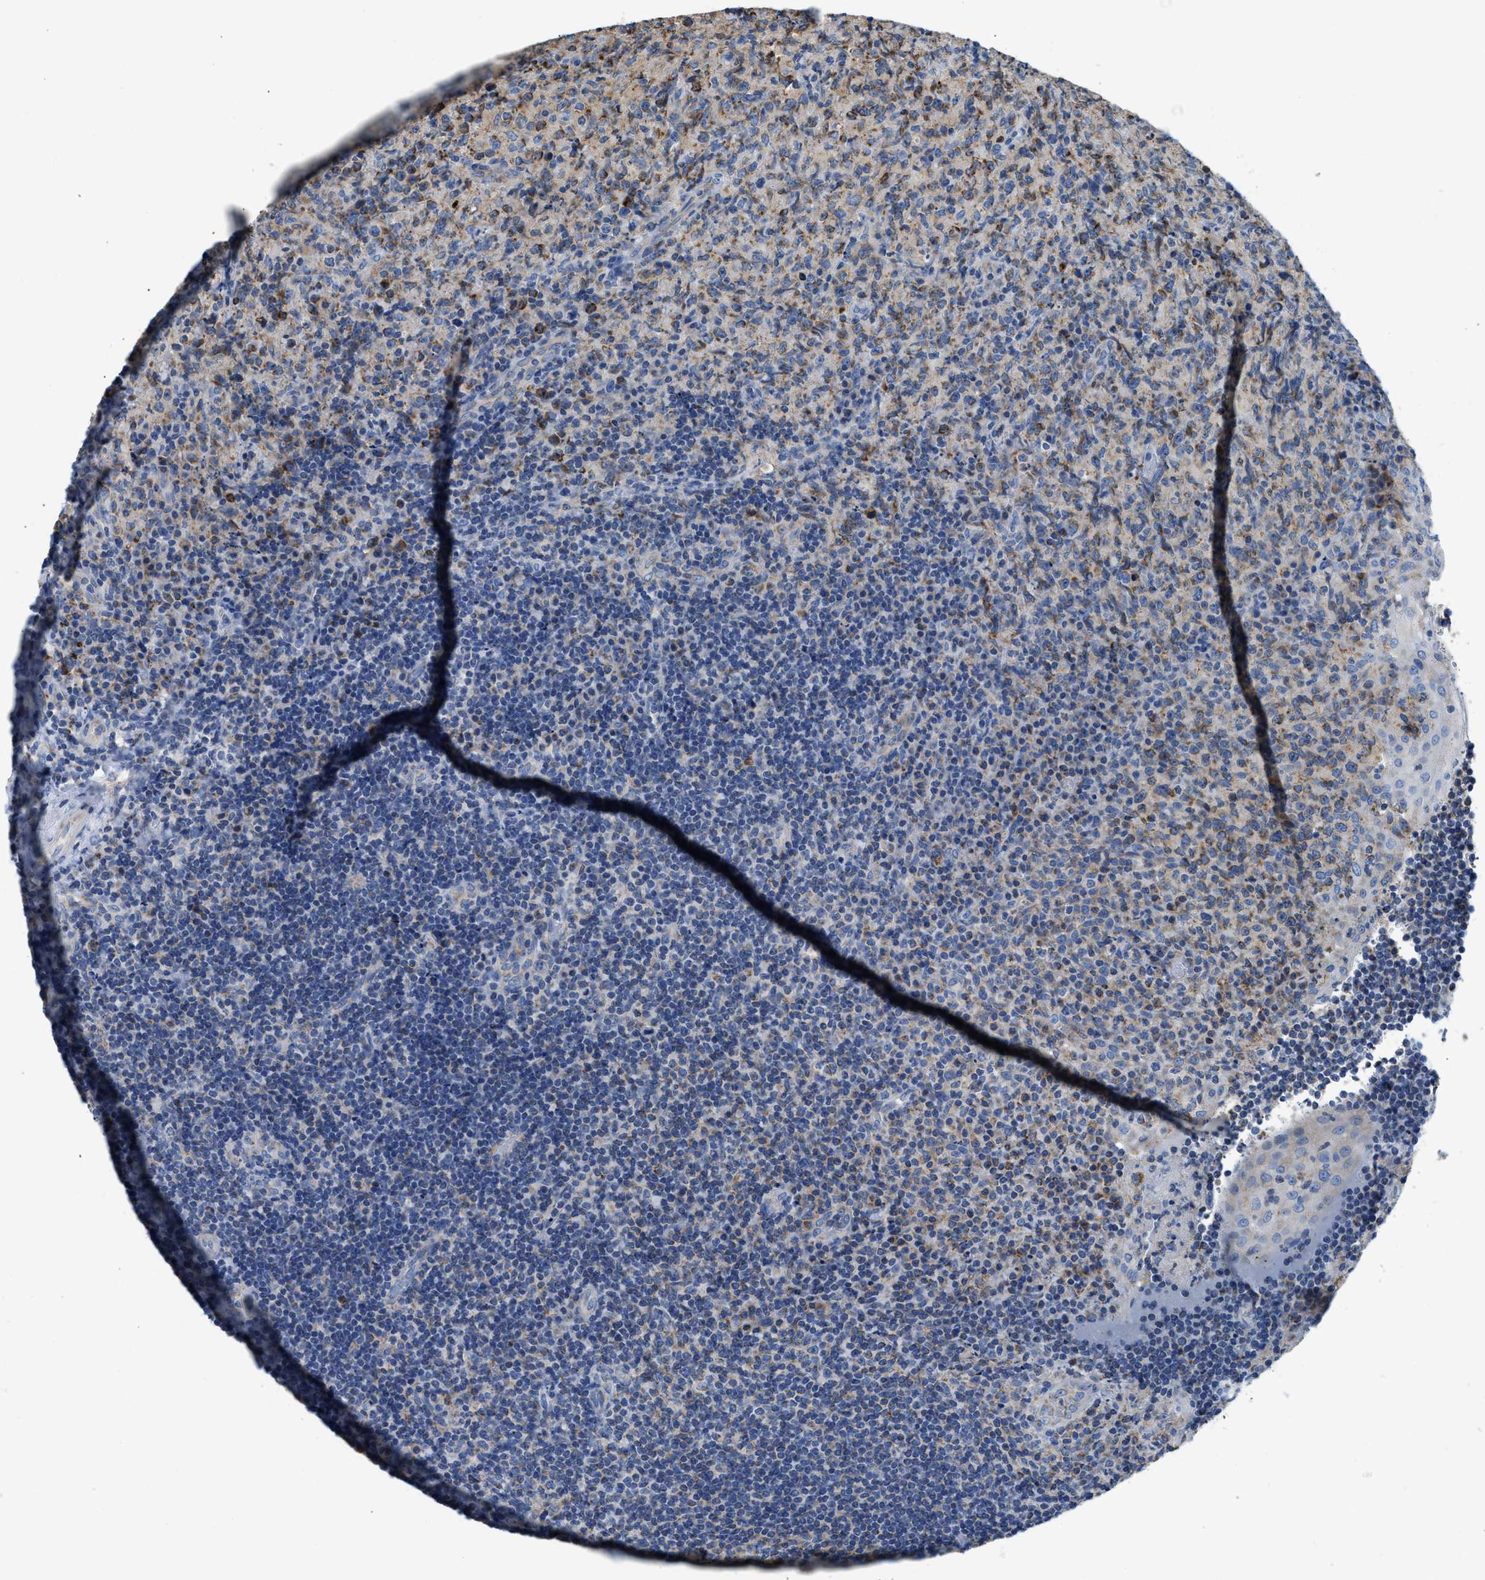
{"staining": {"intensity": "strong", "quantity": "25%-75%", "location": "cytoplasmic/membranous"}, "tissue": "lymphoma", "cell_type": "Tumor cells", "image_type": "cancer", "snomed": [{"axis": "morphology", "description": "Malignant lymphoma, non-Hodgkin's type, High grade"}, {"axis": "topography", "description": "Tonsil"}], "caption": "There is high levels of strong cytoplasmic/membranous staining in tumor cells of lymphoma, as demonstrated by immunohistochemical staining (brown color).", "gene": "SLC25A13", "patient": {"sex": "female", "age": 36}}